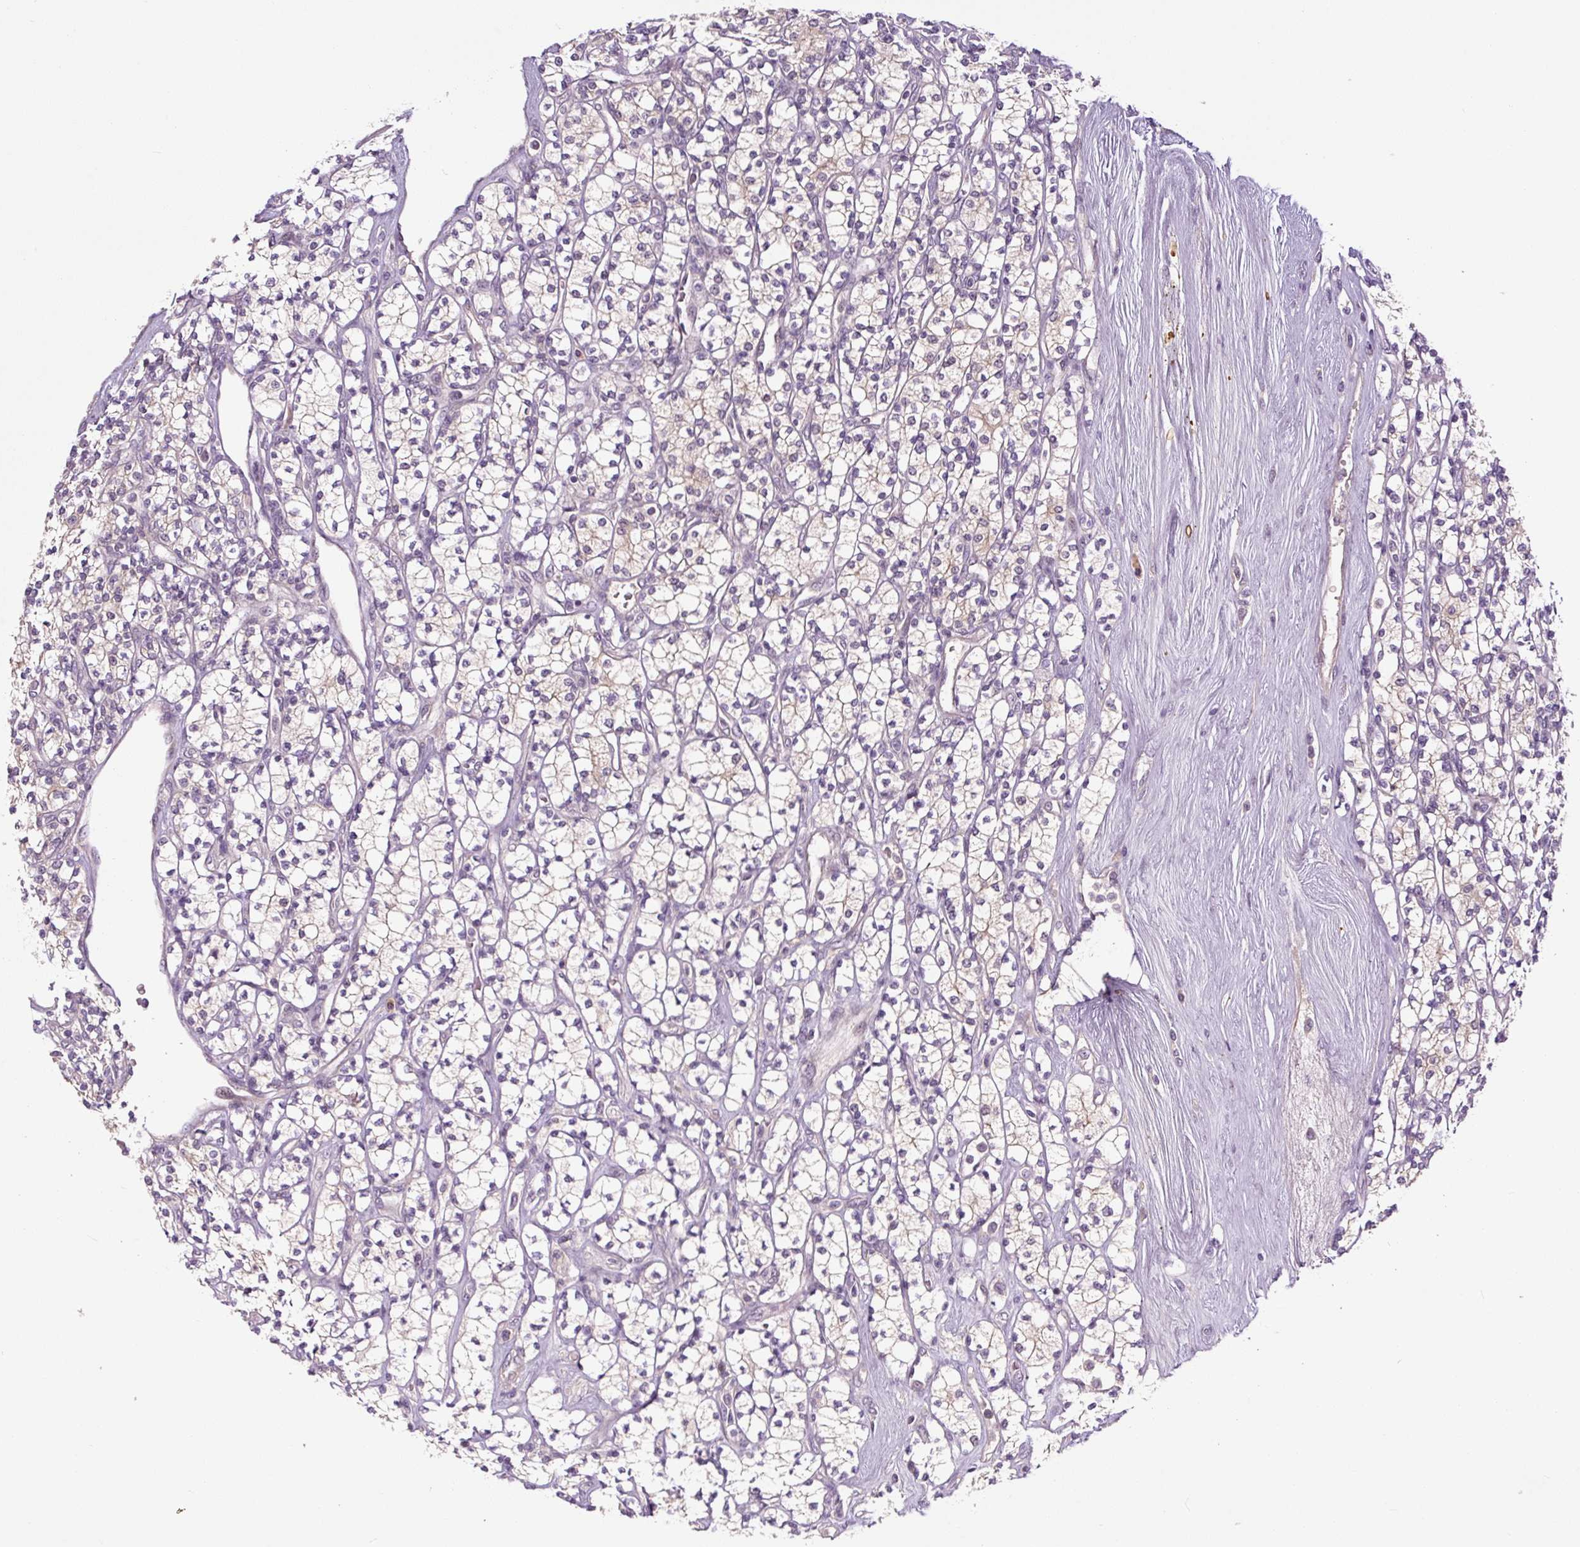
{"staining": {"intensity": "negative", "quantity": "none", "location": "none"}, "tissue": "renal cancer", "cell_type": "Tumor cells", "image_type": "cancer", "snomed": [{"axis": "morphology", "description": "Adenocarcinoma, NOS"}, {"axis": "topography", "description": "Kidney"}], "caption": "Renal adenocarcinoma was stained to show a protein in brown. There is no significant positivity in tumor cells.", "gene": "PRKAA2", "patient": {"sex": "male", "age": 77}}